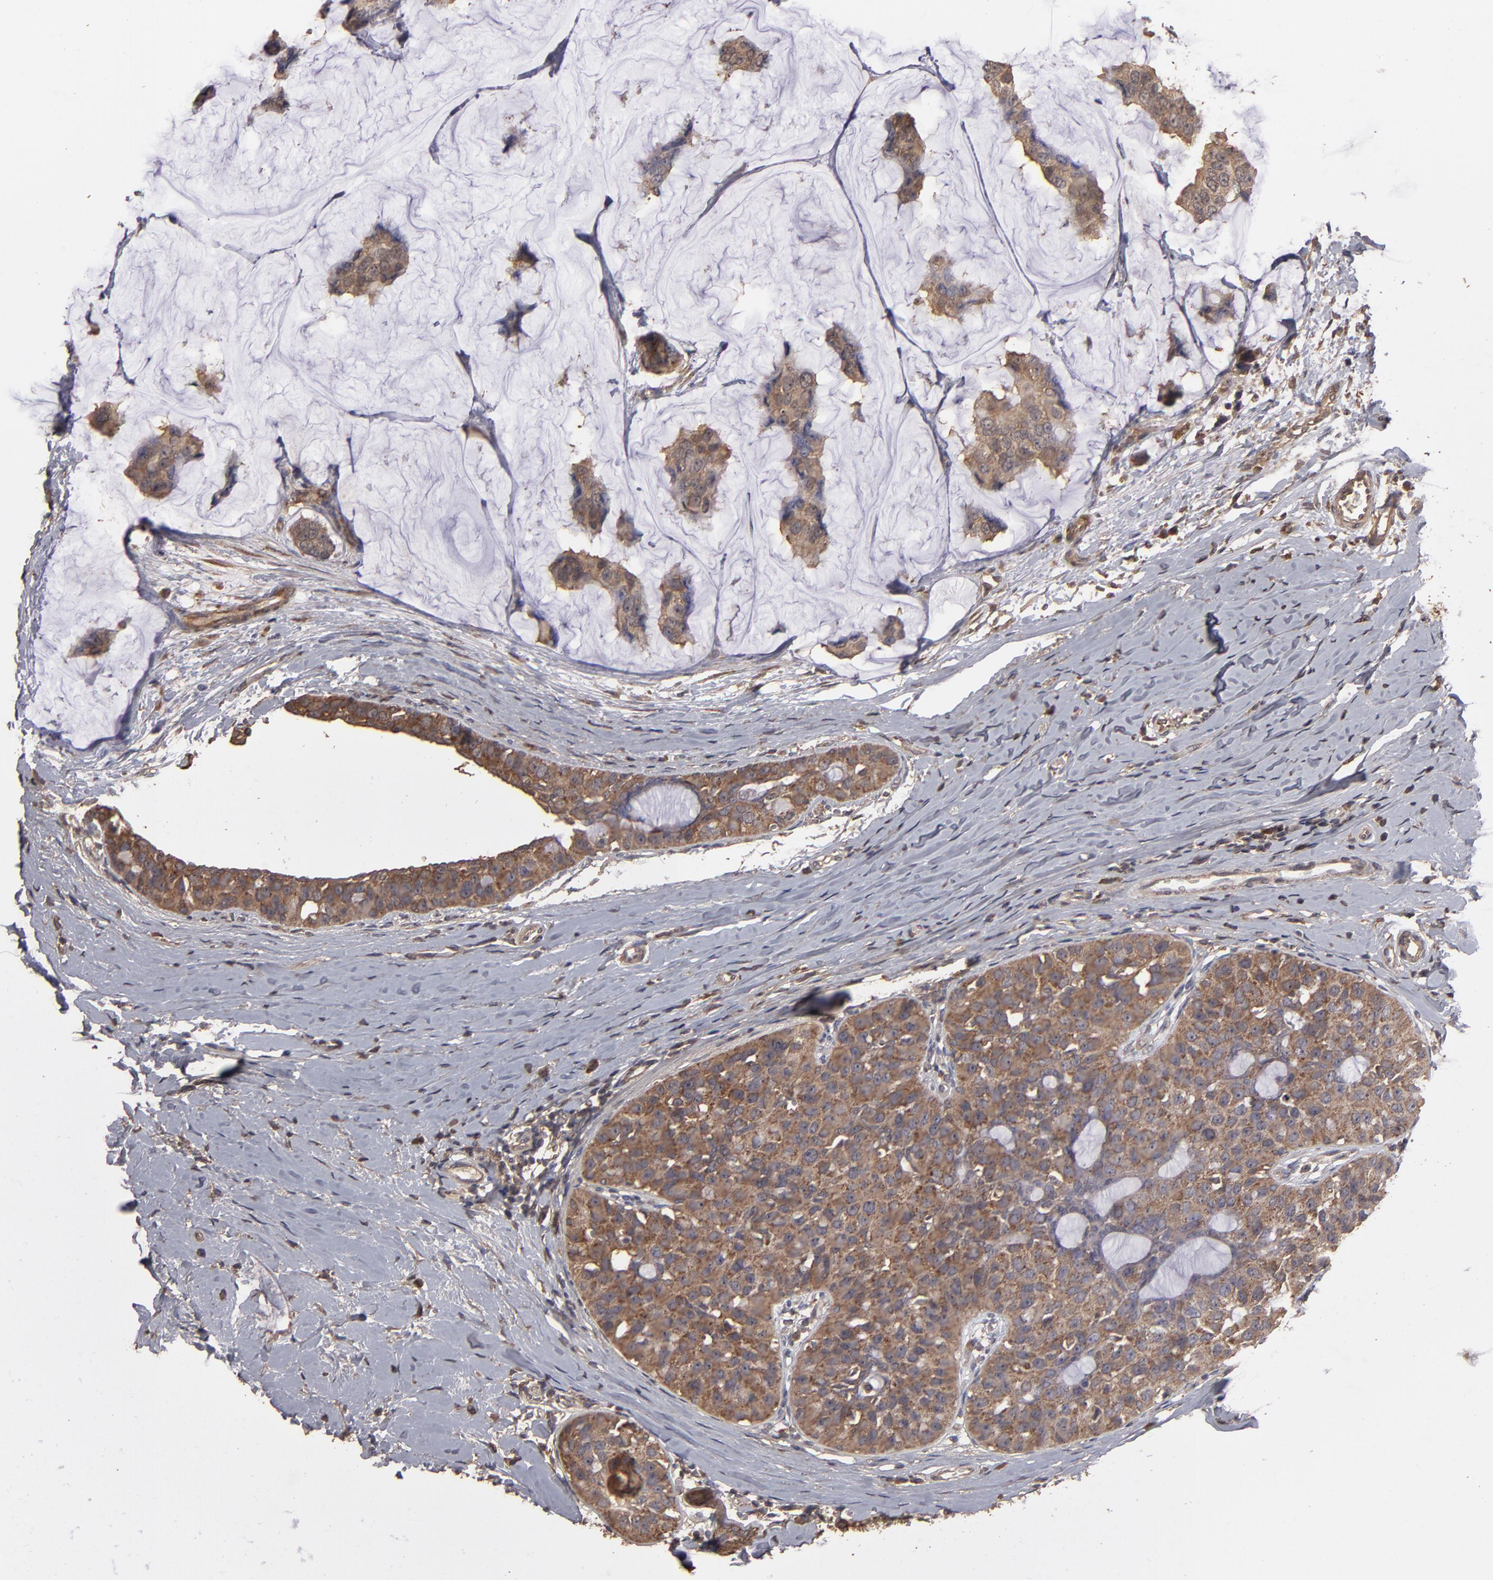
{"staining": {"intensity": "moderate", "quantity": ">75%", "location": "cytoplasmic/membranous"}, "tissue": "breast cancer", "cell_type": "Tumor cells", "image_type": "cancer", "snomed": [{"axis": "morphology", "description": "Normal tissue, NOS"}, {"axis": "morphology", "description": "Duct carcinoma"}, {"axis": "topography", "description": "Breast"}], "caption": "Intraductal carcinoma (breast) was stained to show a protein in brown. There is medium levels of moderate cytoplasmic/membranous expression in about >75% of tumor cells. The protein is shown in brown color, while the nuclei are stained blue.", "gene": "MMP2", "patient": {"sex": "female", "age": 50}}